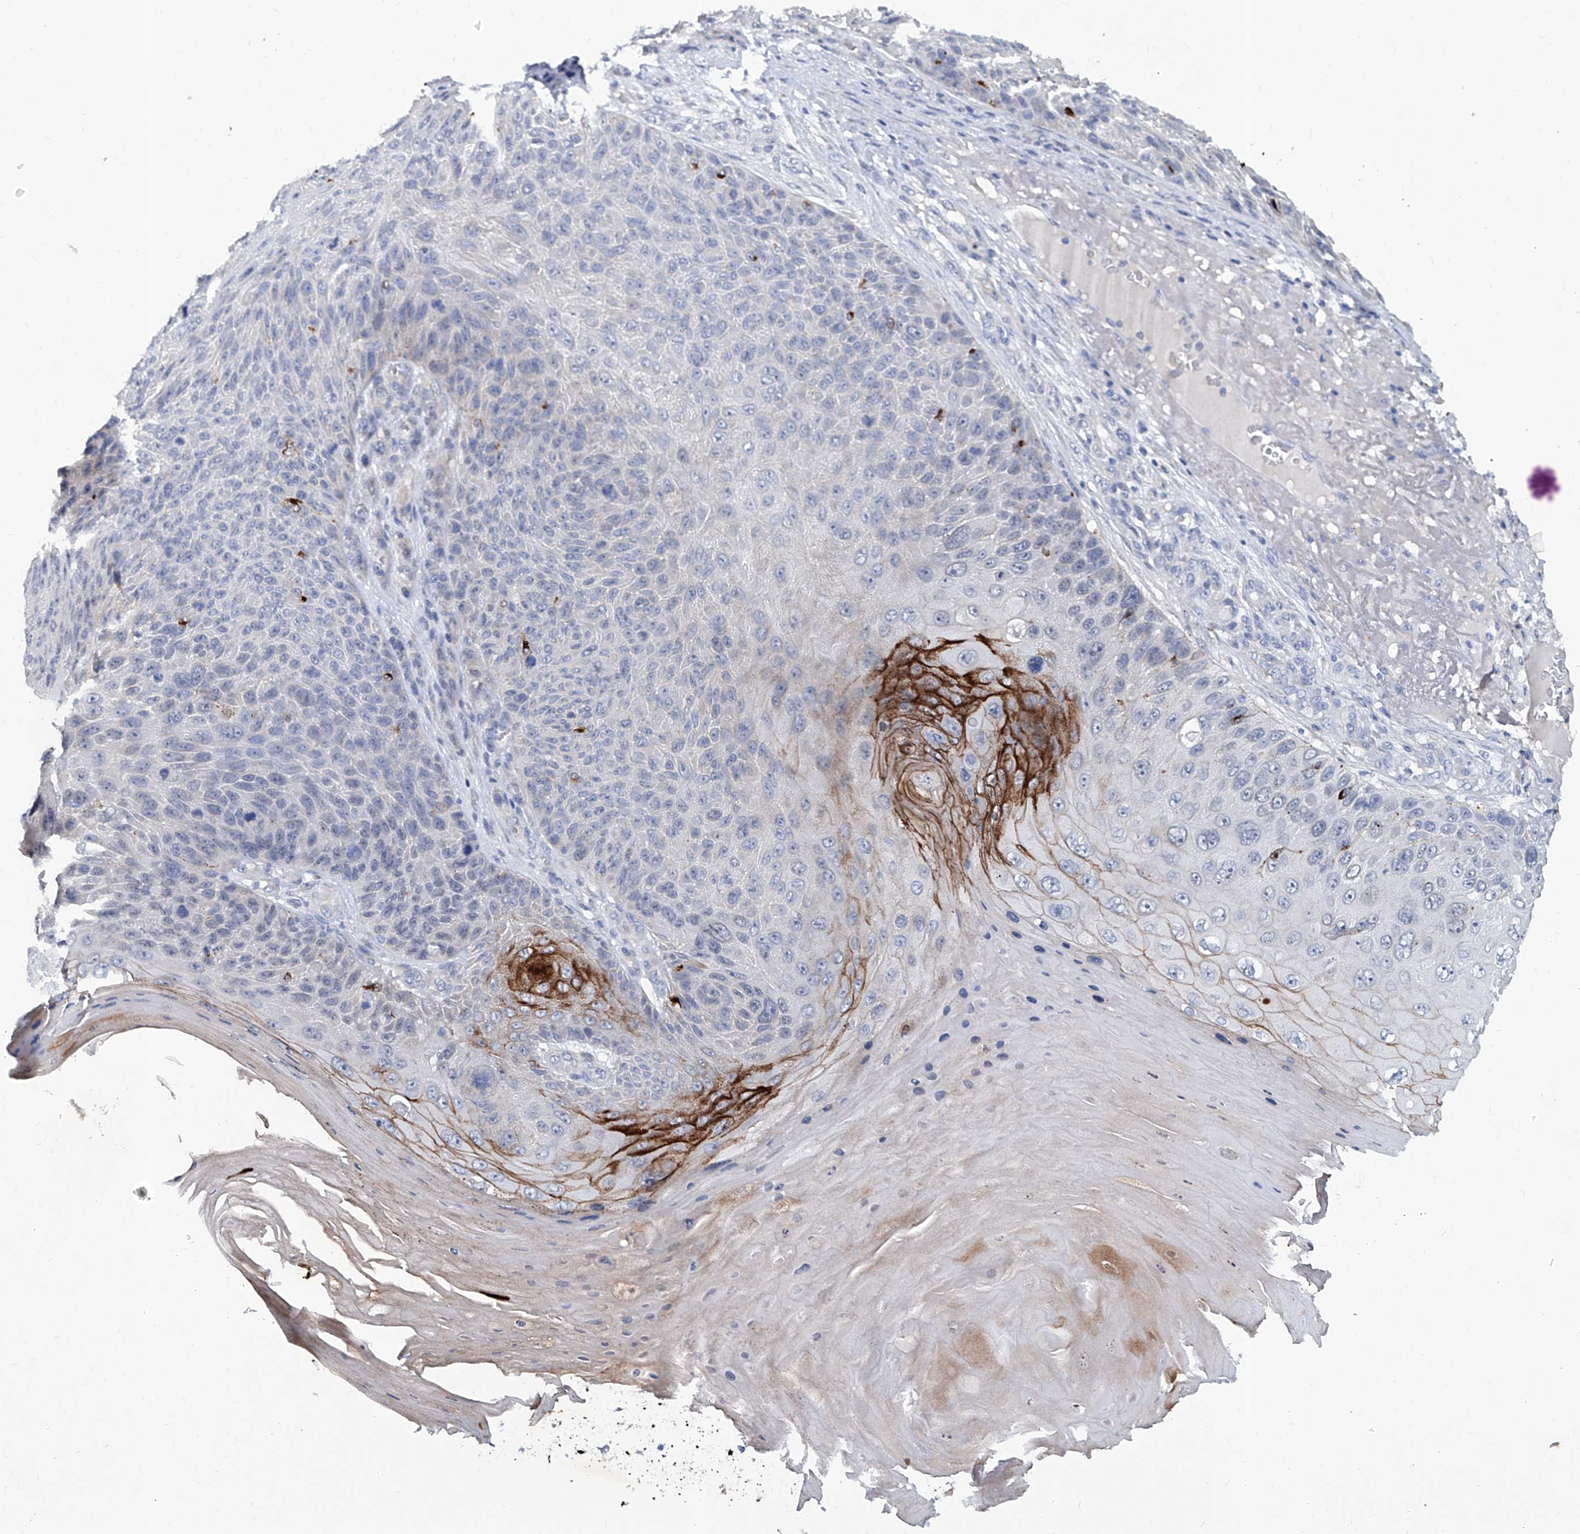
{"staining": {"intensity": "moderate", "quantity": "<25%", "location": "cytoplasmic/membranous"}, "tissue": "skin cancer", "cell_type": "Tumor cells", "image_type": "cancer", "snomed": [{"axis": "morphology", "description": "Squamous cell carcinoma, NOS"}, {"axis": "topography", "description": "Skin"}], "caption": "Skin squamous cell carcinoma stained for a protein displays moderate cytoplasmic/membranous positivity in tumor cells. (brown staining indicates protein expression, while blue staining denotes nuclei).", "gene": "KLHL17", "patient": {"sex": "female", "age": 88}}